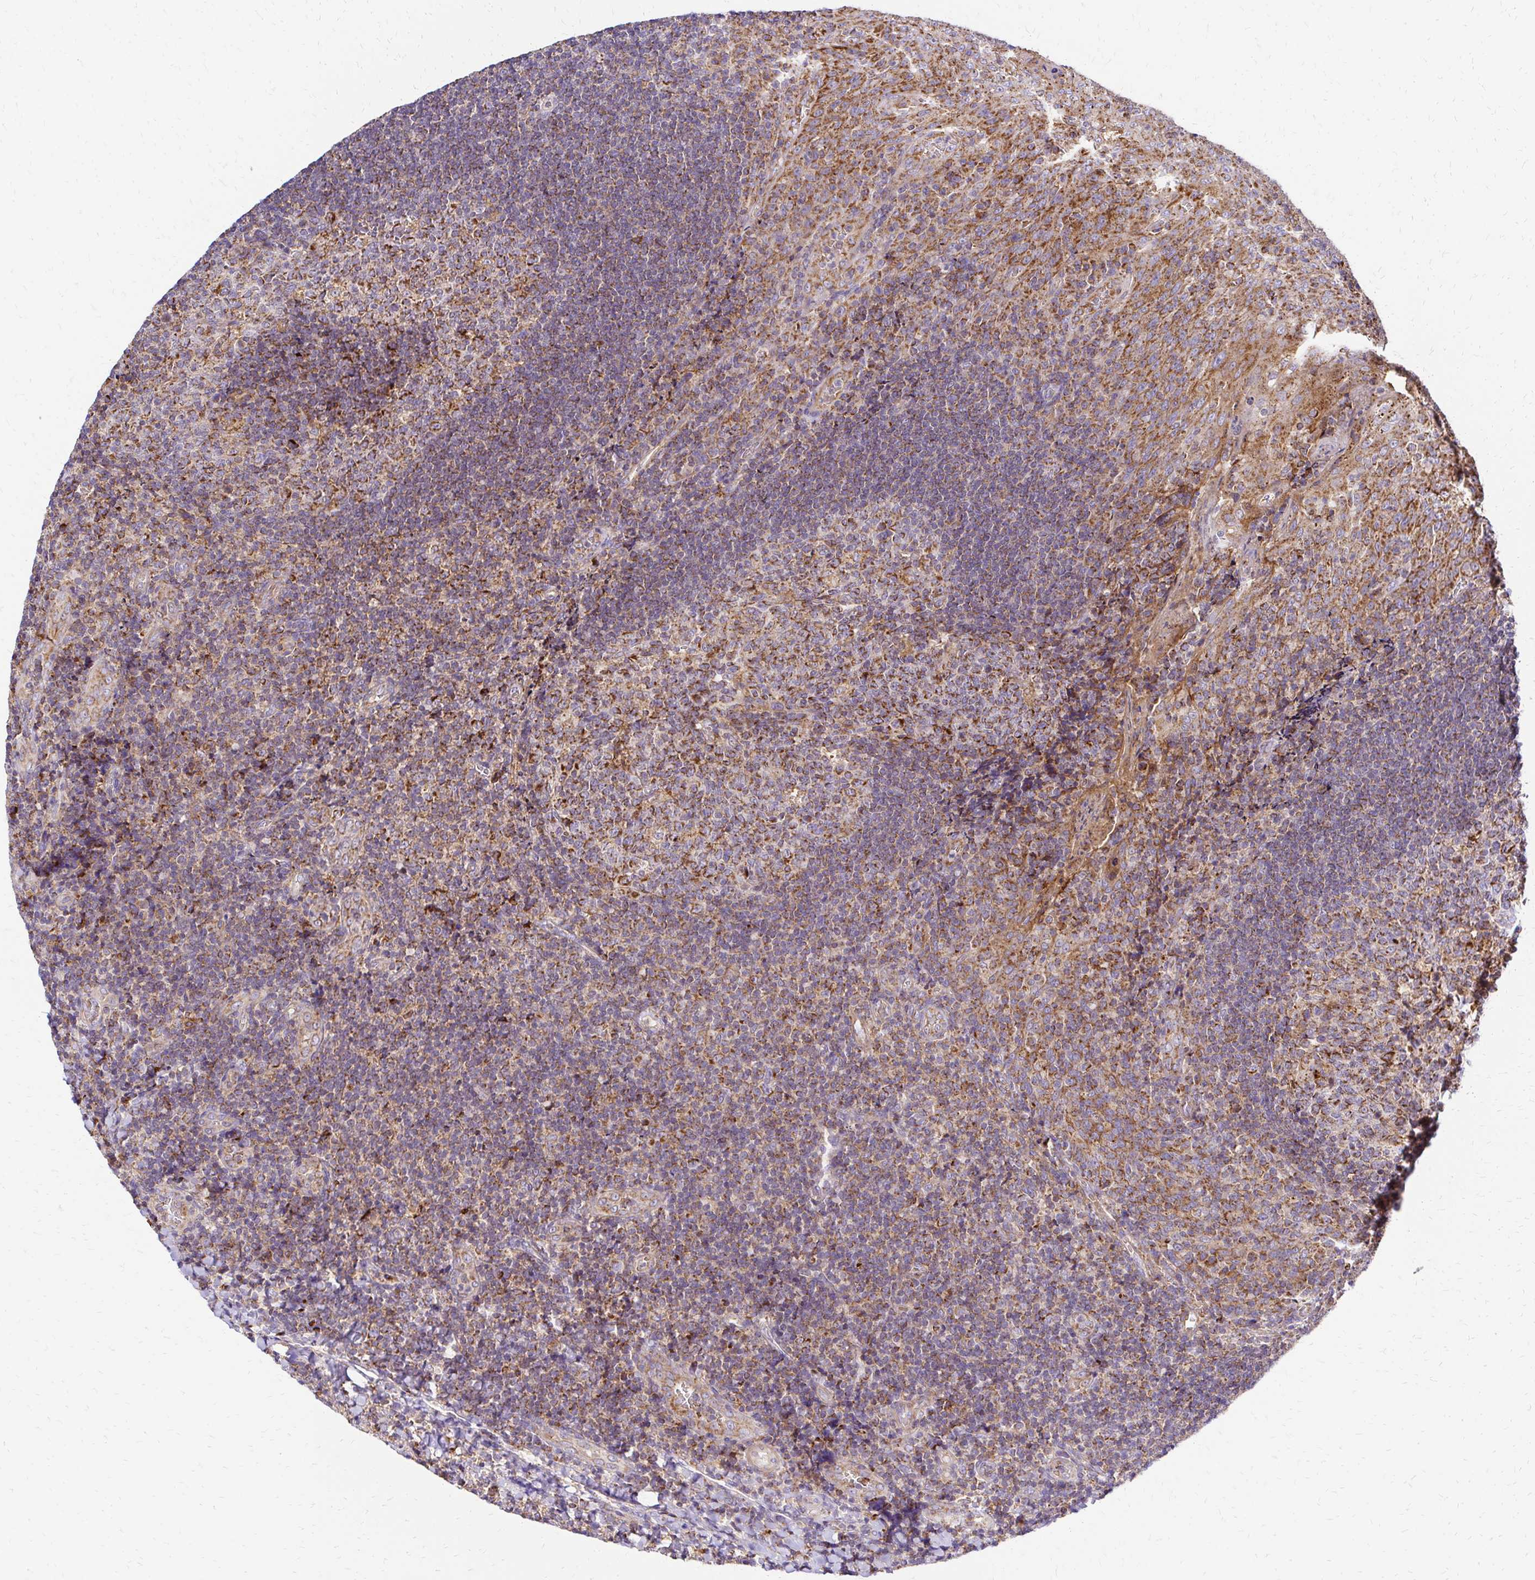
{"staining": {"intensity": "moderate", "quantity": ">75%", "location": "cytoplasmic/membranous"}, "tissue": "tonsil", "cell_type": "Germinal center cells", "image_type": "normal", "snomed": [{"axis": "morphology", "description": "Normal tissue, NOS"}, {"axis": "topography", "description": "Tonsil"}], "caption": "A micrograph of tonsil stained for a protein demonstrates moderate cytoplasmic/membranous brown staining in germinal center cells. Nuclei are stained in blue.", "gene": "MRPL13", "patient": {"sex": "male", "age": 17}}